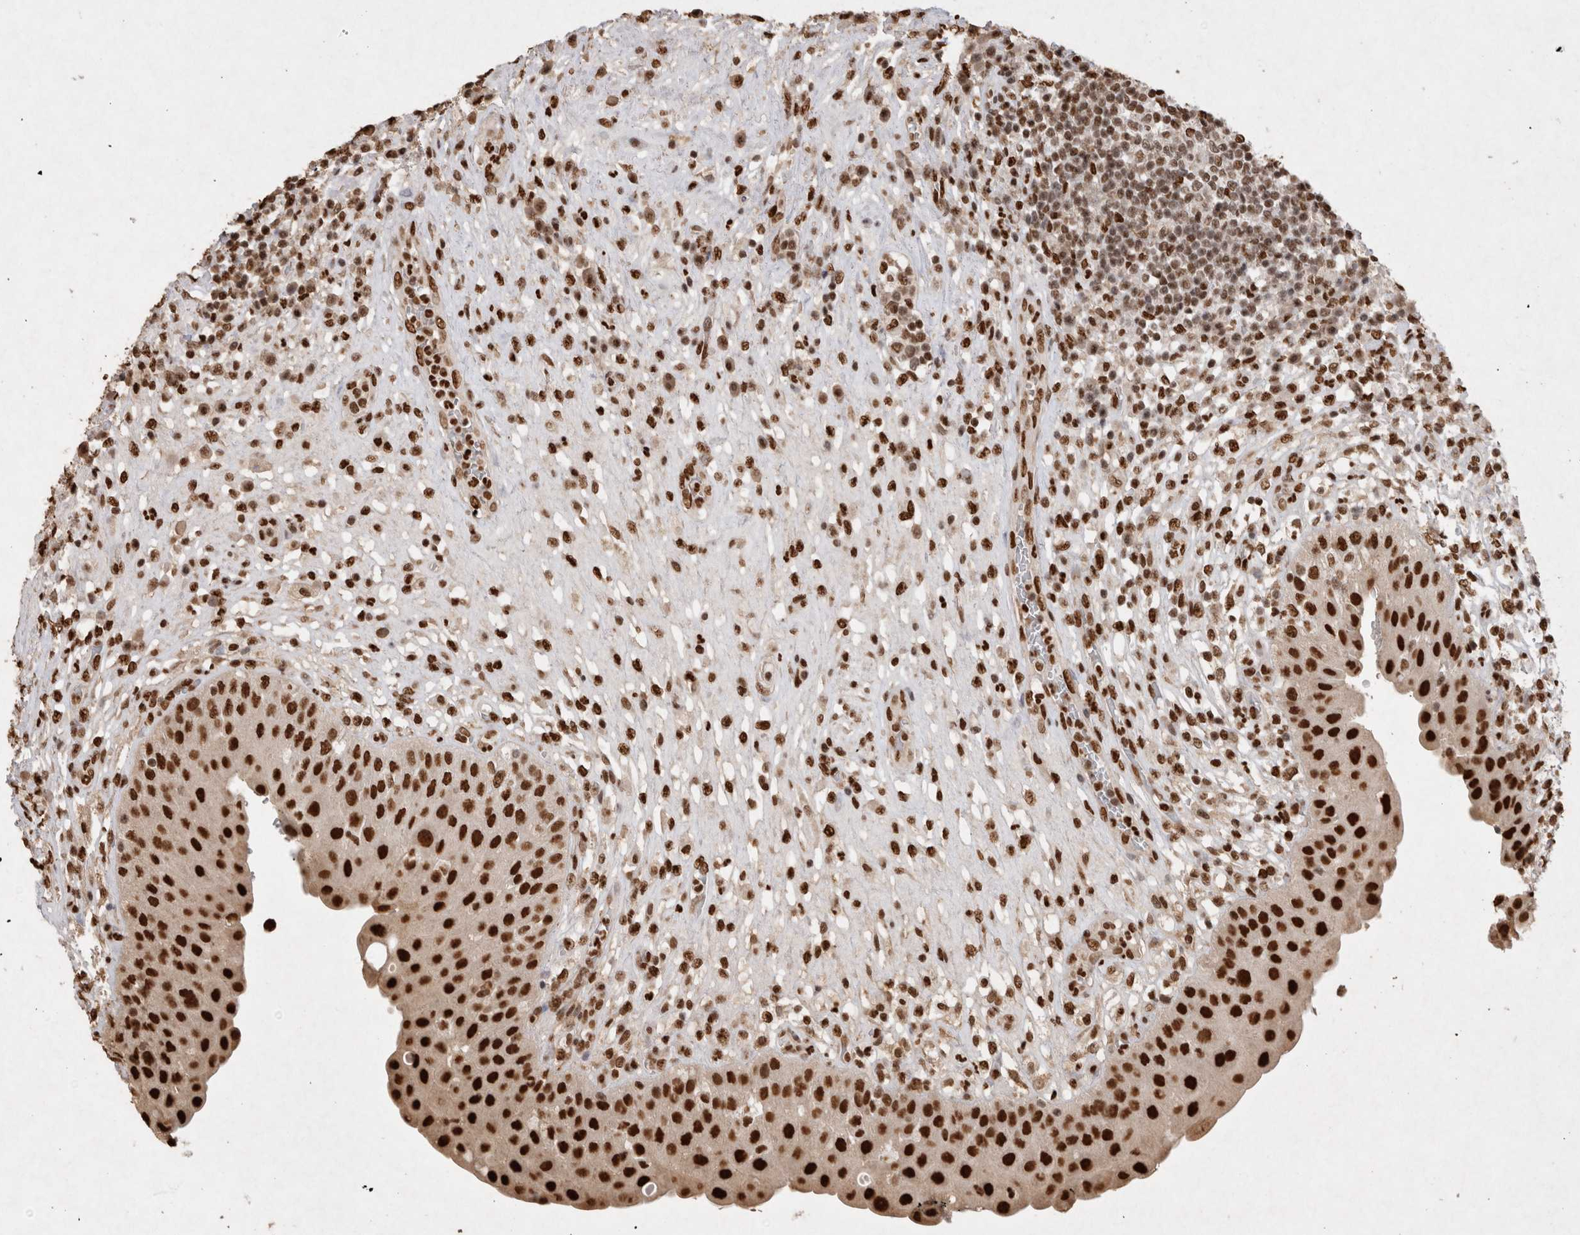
{"staining": {"intensity": "strong", "quantity": ">75%", "location": "nuclear"}, "tissue": "urinary bladder", "cell_type": "Urothelial cells", "image_type": "normal", "snomed": [{"axis": "morphology", "description": "Normal tissue, NOS"}, {"axis": "topography", "description": "Urinary bladder"}], "caption": "Urinary bladder stained for a protein shows strong nuclear positivity in urothelial cells. Using DAB (brown) and hematoxylin (blue) stains, captured at high magnification using brightfield microscopy.", "gene": "HDGF", "patient": {"sex": "female", "age": 62}}